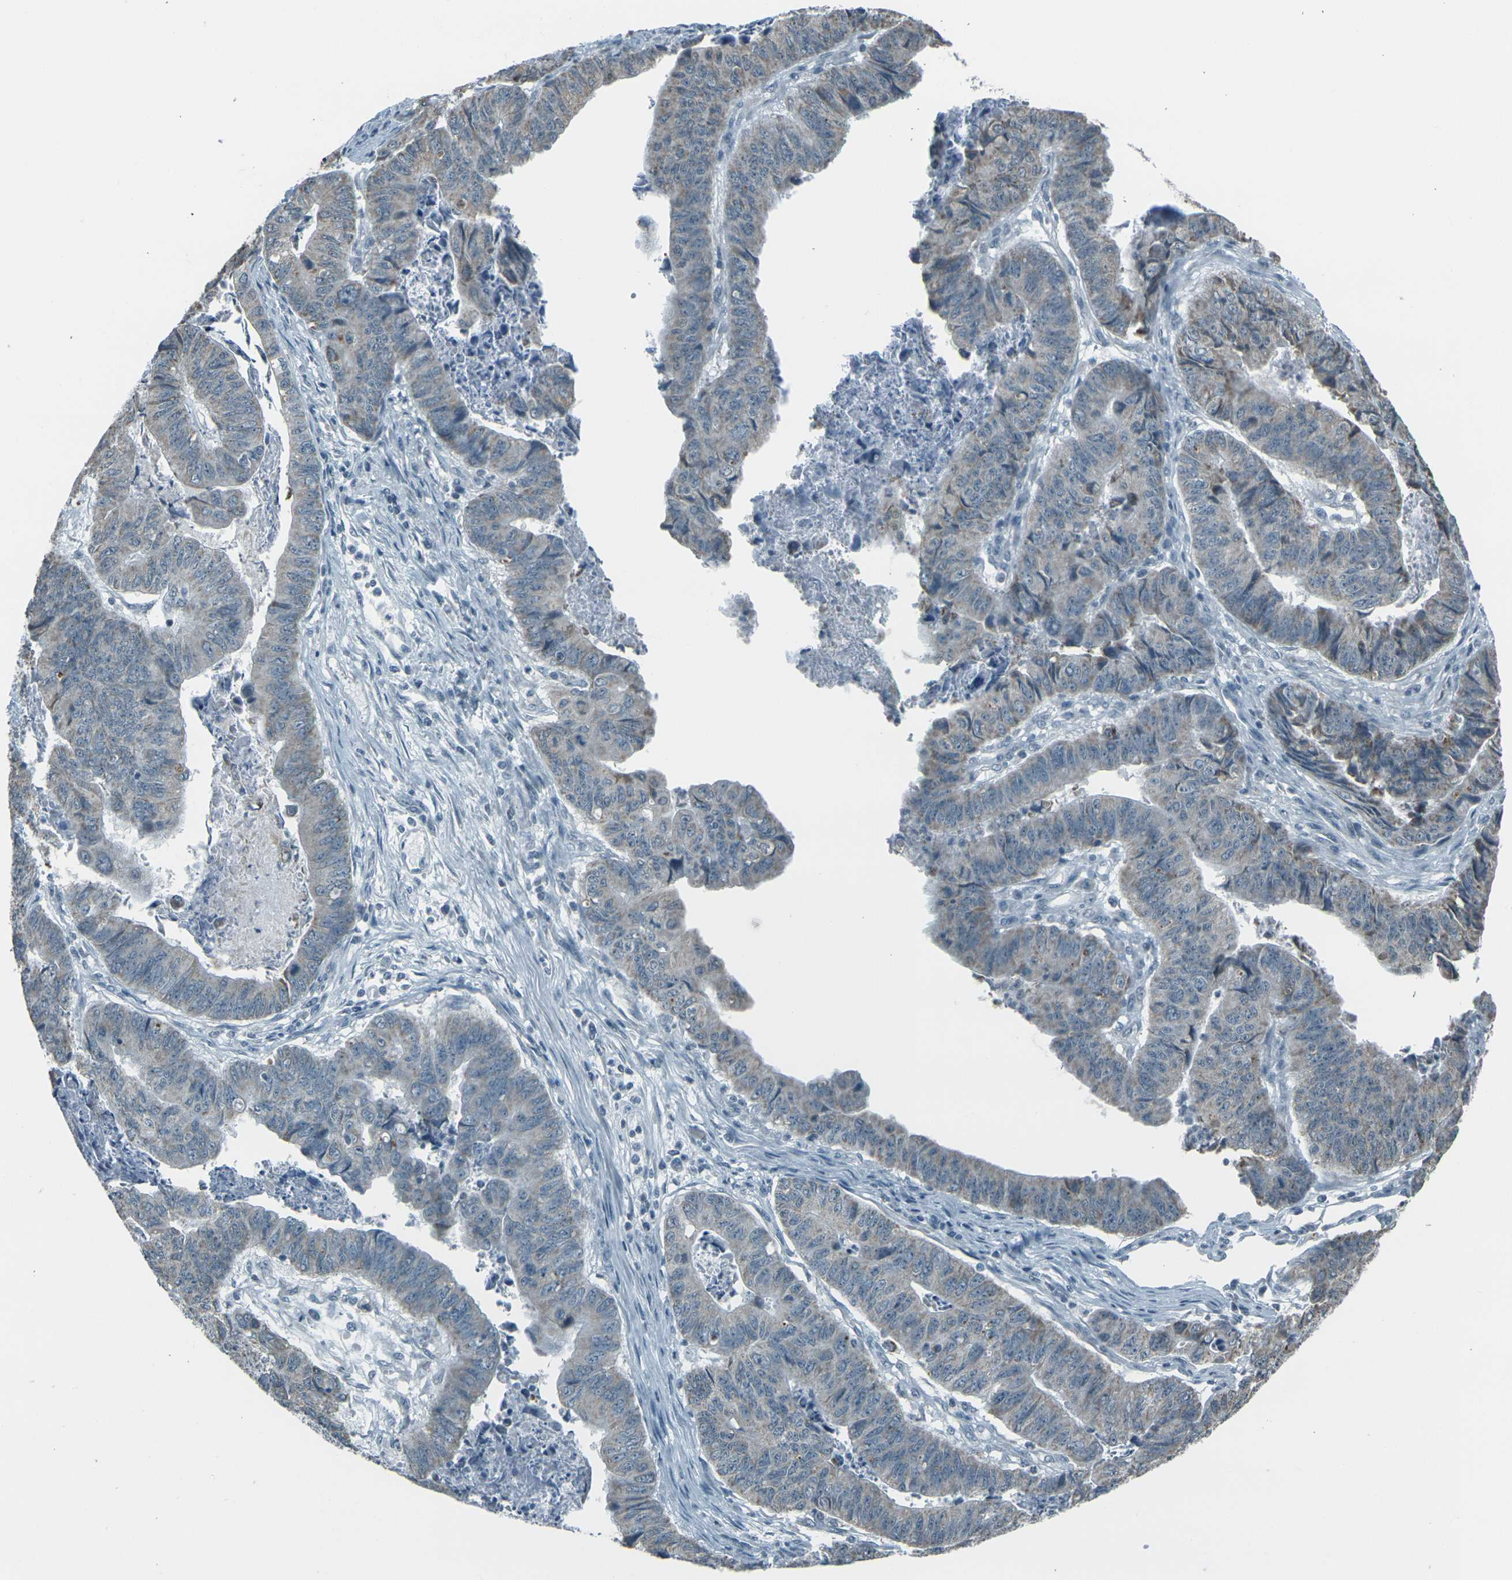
{"staining": {"intensity": "weak", "quantity": "25%-75%", "location": "cytoplasmic/membranous"}, "tissue": "stomach cancer", "cell_type": "Tumor cells", "image_type": "cancer", "snomed": [{"axis": "morphology", "description": "Adenocarcinoma, NOS"}, {"axis": "topography", "description": "Stomach, lower"}], "caption": "Immunohistochemical staining of stomach cancer (adenocarcinoma) exhibits weak cytoplasmic/membranous protein expression in approximately 25%-75% of tumor cells.", "gene": "H2BC1", "patient": {"sex": "male", "age": 77}}